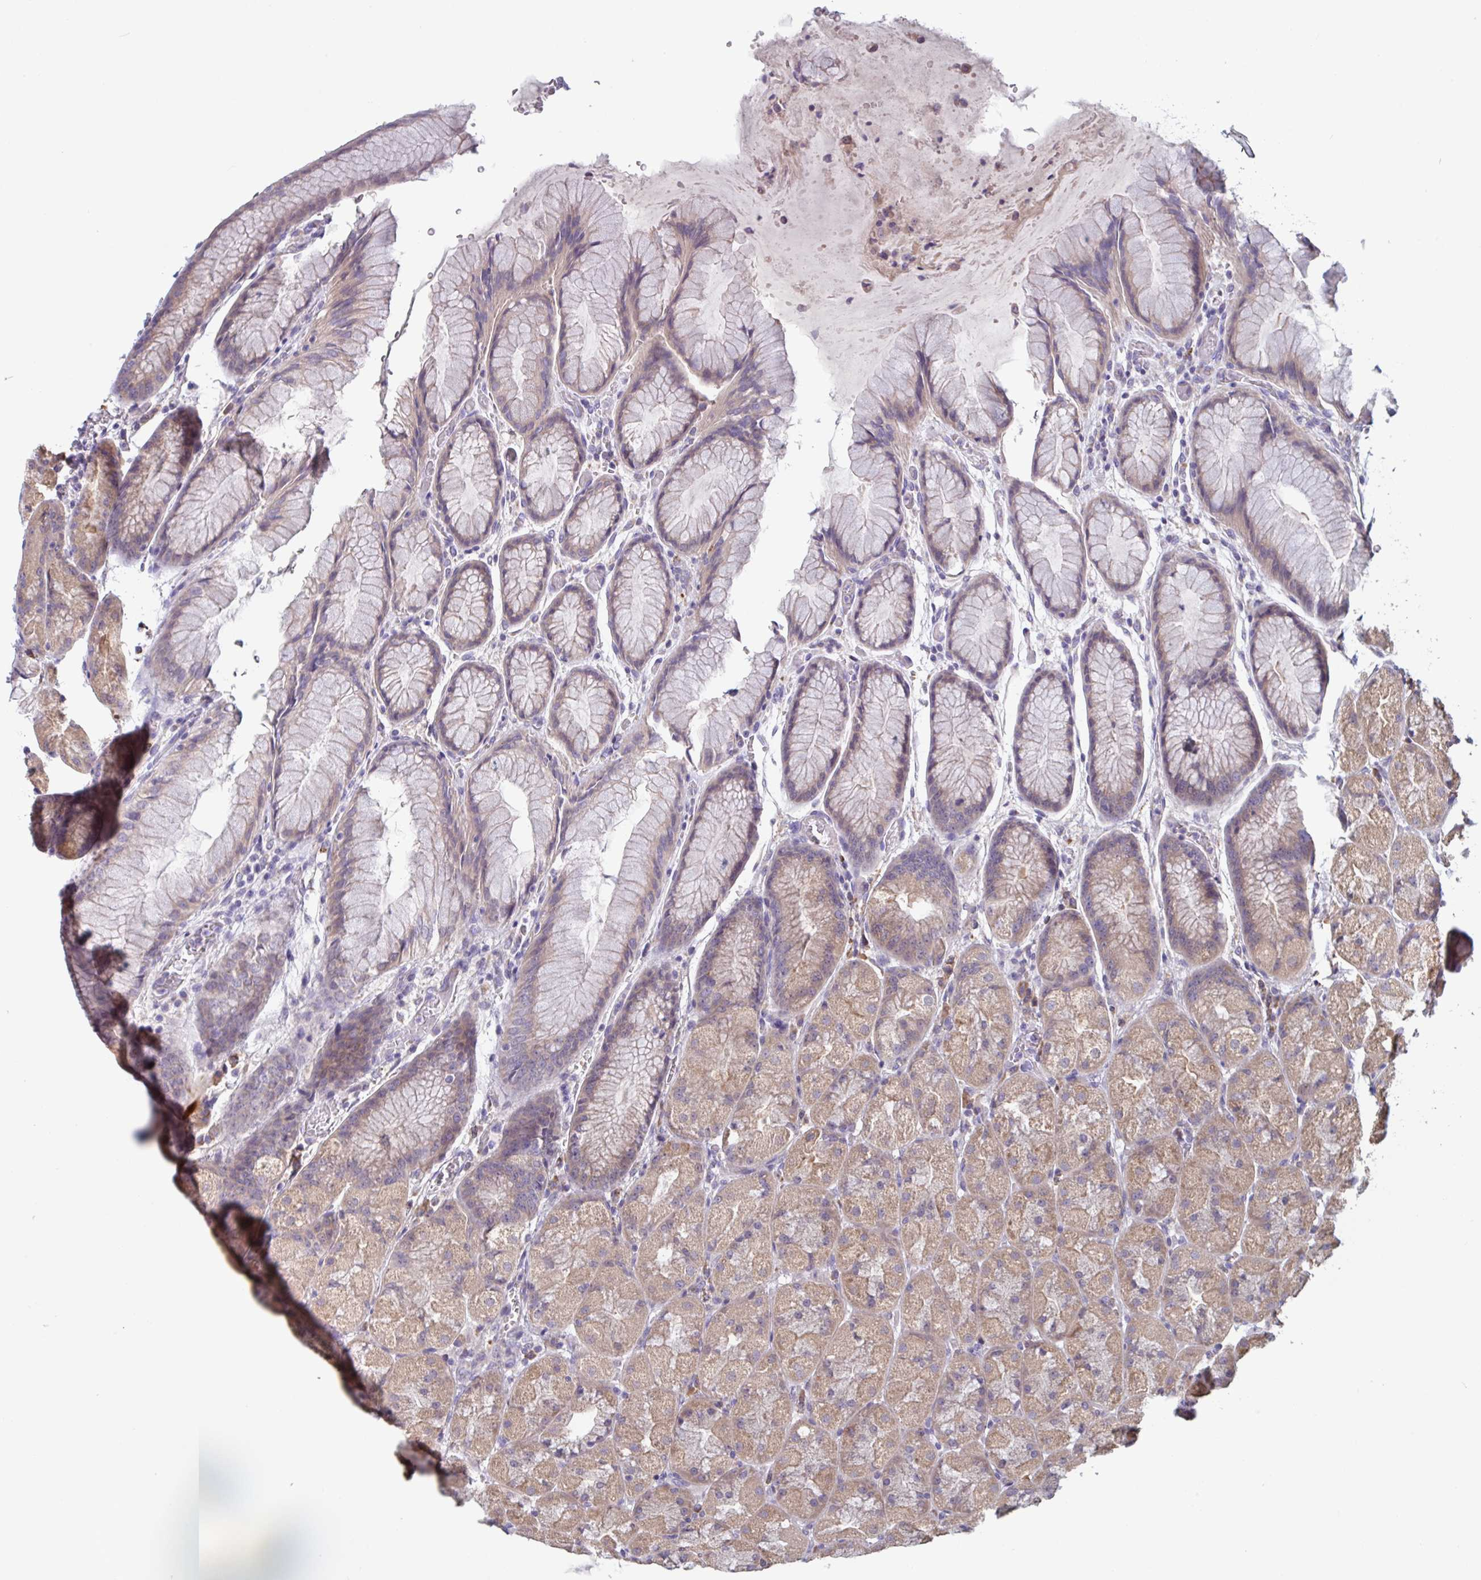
{"staining": {"intensity": "weak", "quantity": "25%-75%", "location": "cytoplasmic/membranous"}, "tissue": "stomach", "cell_type": "Glandular cells", "image_type": "normal", "snomed": [{"axis": "morphology", "description": "Normal tissue, NOS"}, {"axis": "topography", "description": "Stomach, upper"}, {"axis": "topography", "description": "Stomach"}], "caption": "A high-resolution photomicrograph shows IHC staining of unremarkable stomach, which exhibits weak cytoplasmic/membranous staining in approximately 25%-75% of glandular cells. (Stains: DAB in brown, nuclei in blue, Microscopy: brightfield microscopy at high magnification).", "gene": "CD1E", "patient": {"sex": "male", "age": 48}}